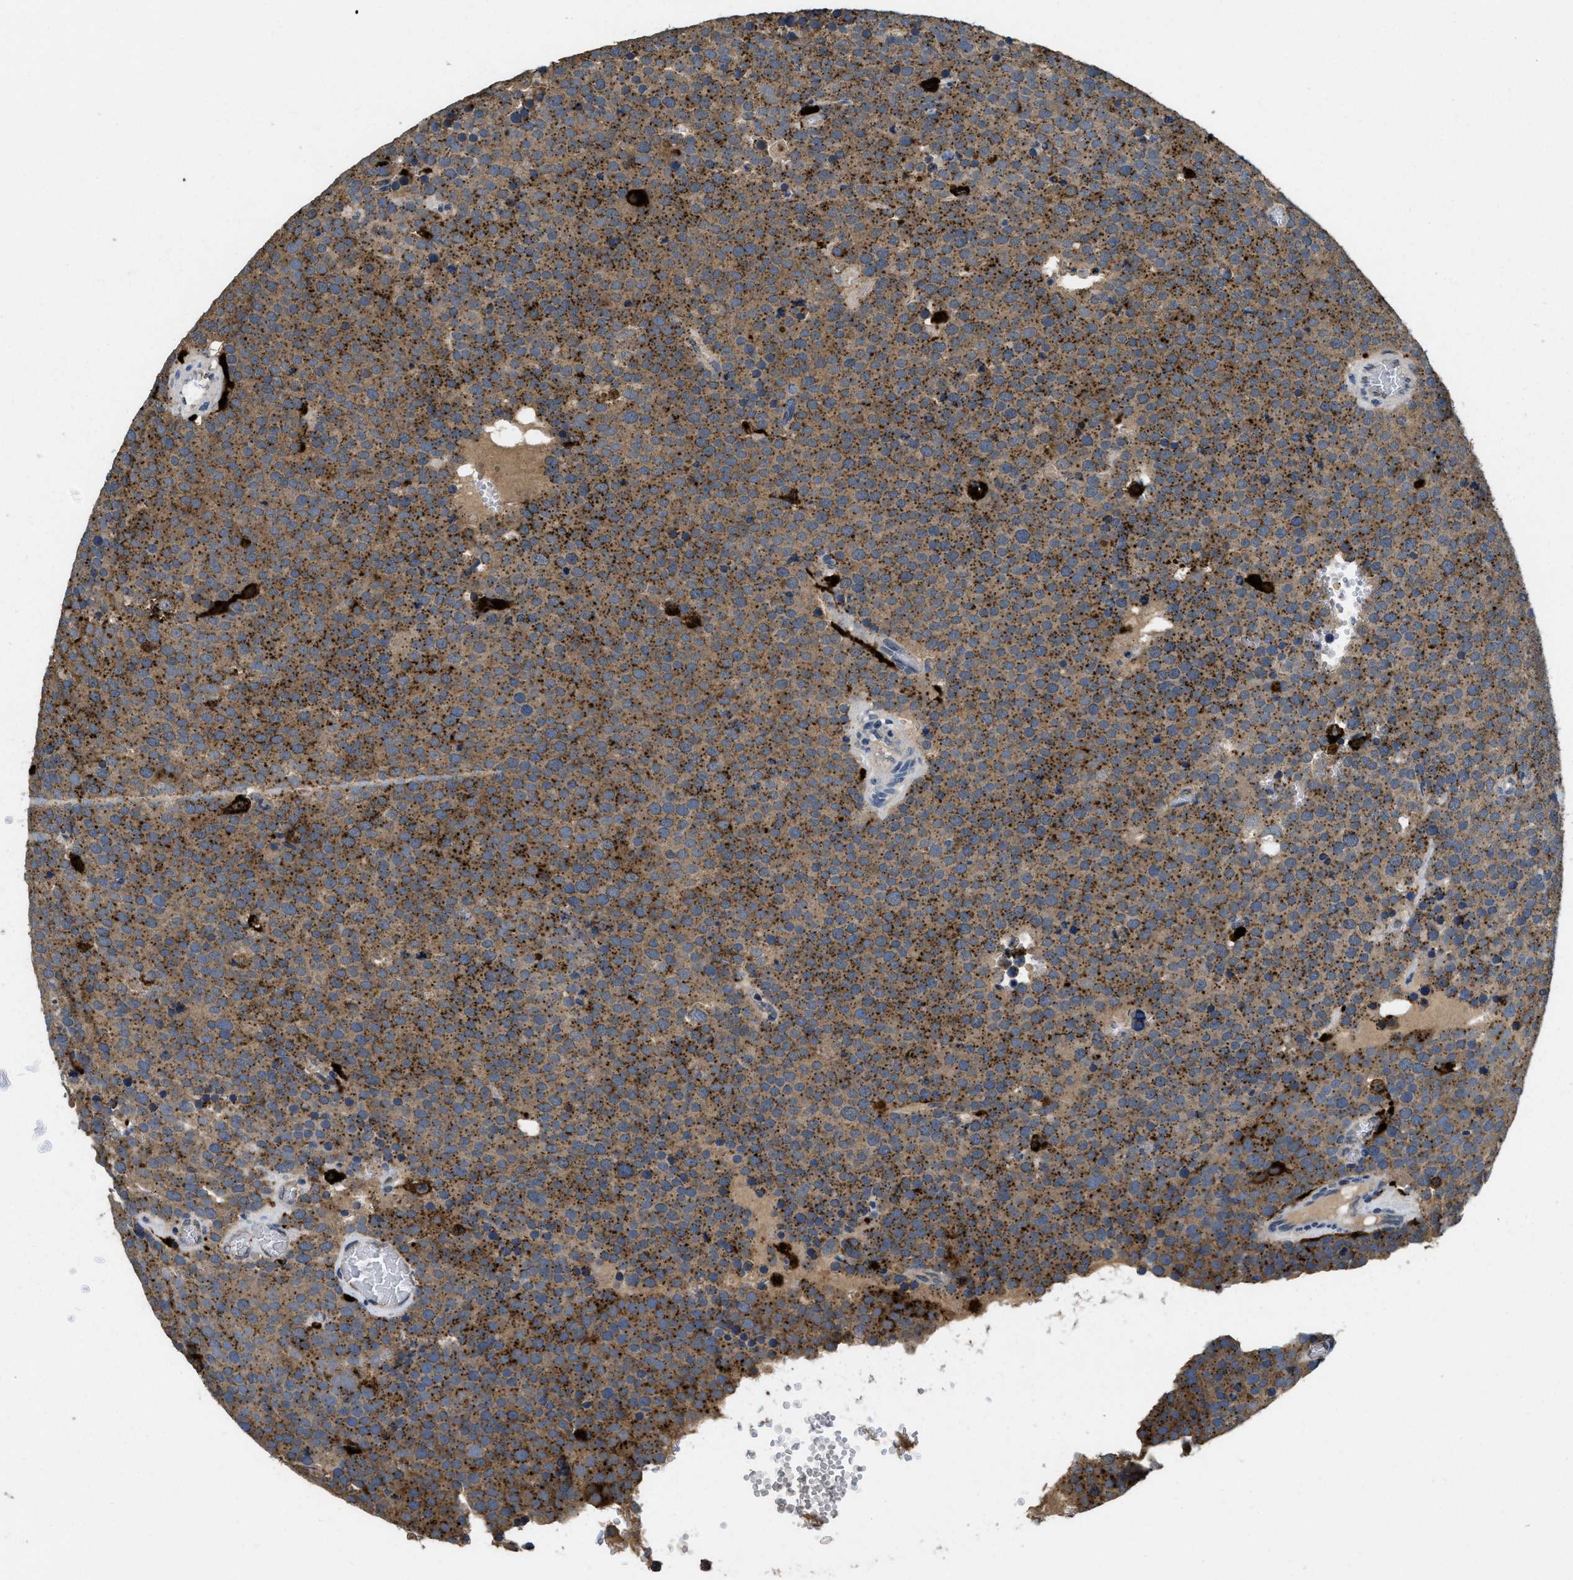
{"staining": {"intensity": "moderate", "quantity": ">75%", "location": "cytoplasmic/membranous"}, "tissue": "testis cancer", "cell_type": "Tumor cells", "image_type": "cancer", "snomed": [{"axis": "morphology", "description": "Normal tissue, NOS"}, {"axis": "morphology", "description": "Seminoma, NOS"}, {"axis": "topography", "description": "Testis"}], "caption": "IHC histopathology image of neoplastic tissue: human testis cancer (seminoma) stained using immunohistochemistry (IHC) exhibits medium levels of moderate protein expression localized specifically in the cytoplasmic/membranous of tumor cells, appearing as a cytoplasmic/membranous brown color.", "gene": "BMPR2", "patient": {"sex": "male", "age": 71}}